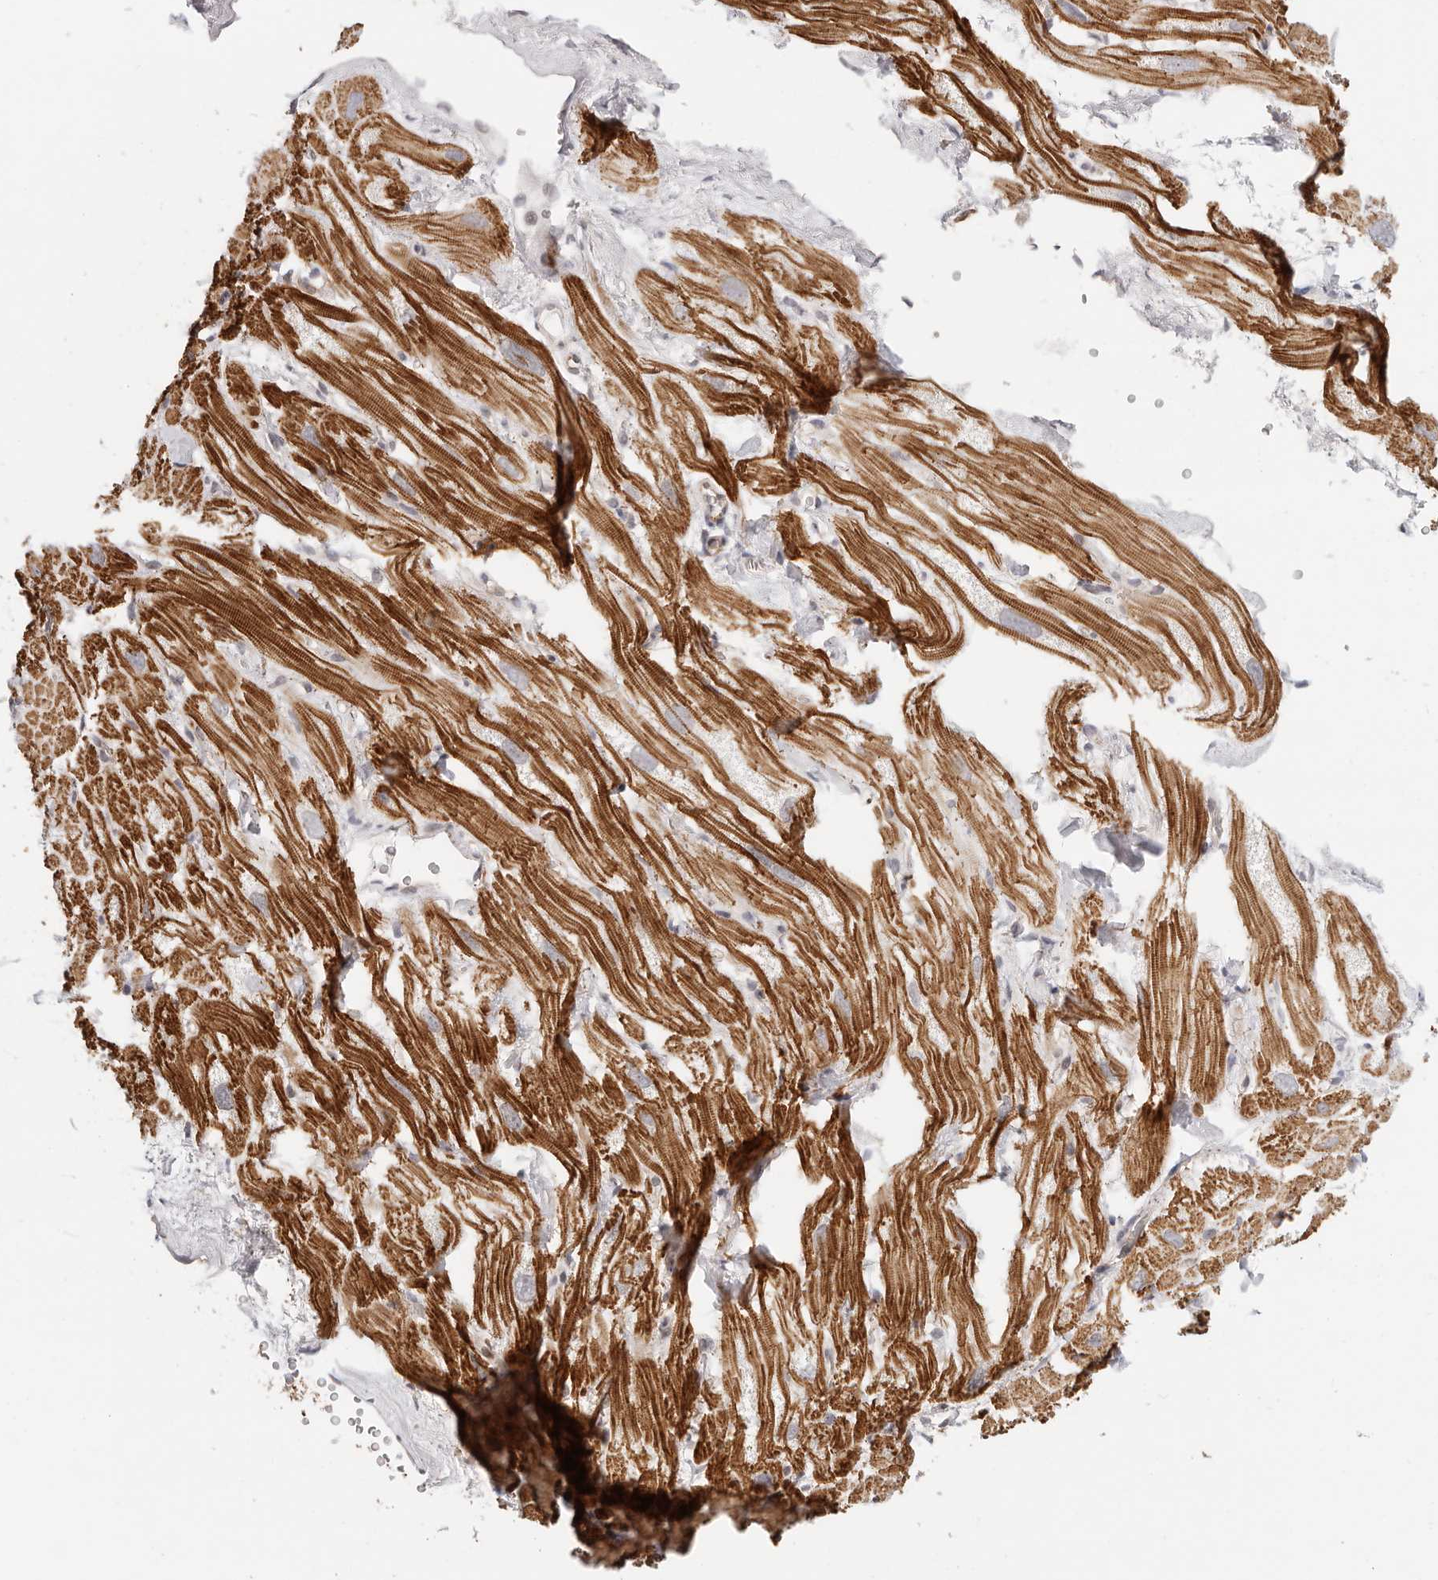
{"staining": {"intensity": "moderate", "quantity": ">75%", "location": "cytoplasmic/membranous"}, "tissue": "heart muscle", "cell_type": "Cardiomyocytes", "image_type": "normal", "snomed": [{"axis": "morphology", "description": "Normal tissue, NOS"}, {"axis": "topography", "description": "Heart"}], "caption": "Immunohistochemical staining of normal human heart muscle reveals moderate cytoplasmic/membranous protein expression in about >75% of cardiomyocytes.", "gene": "AFDN", "patient": {"sex": "male", "age": 49}}